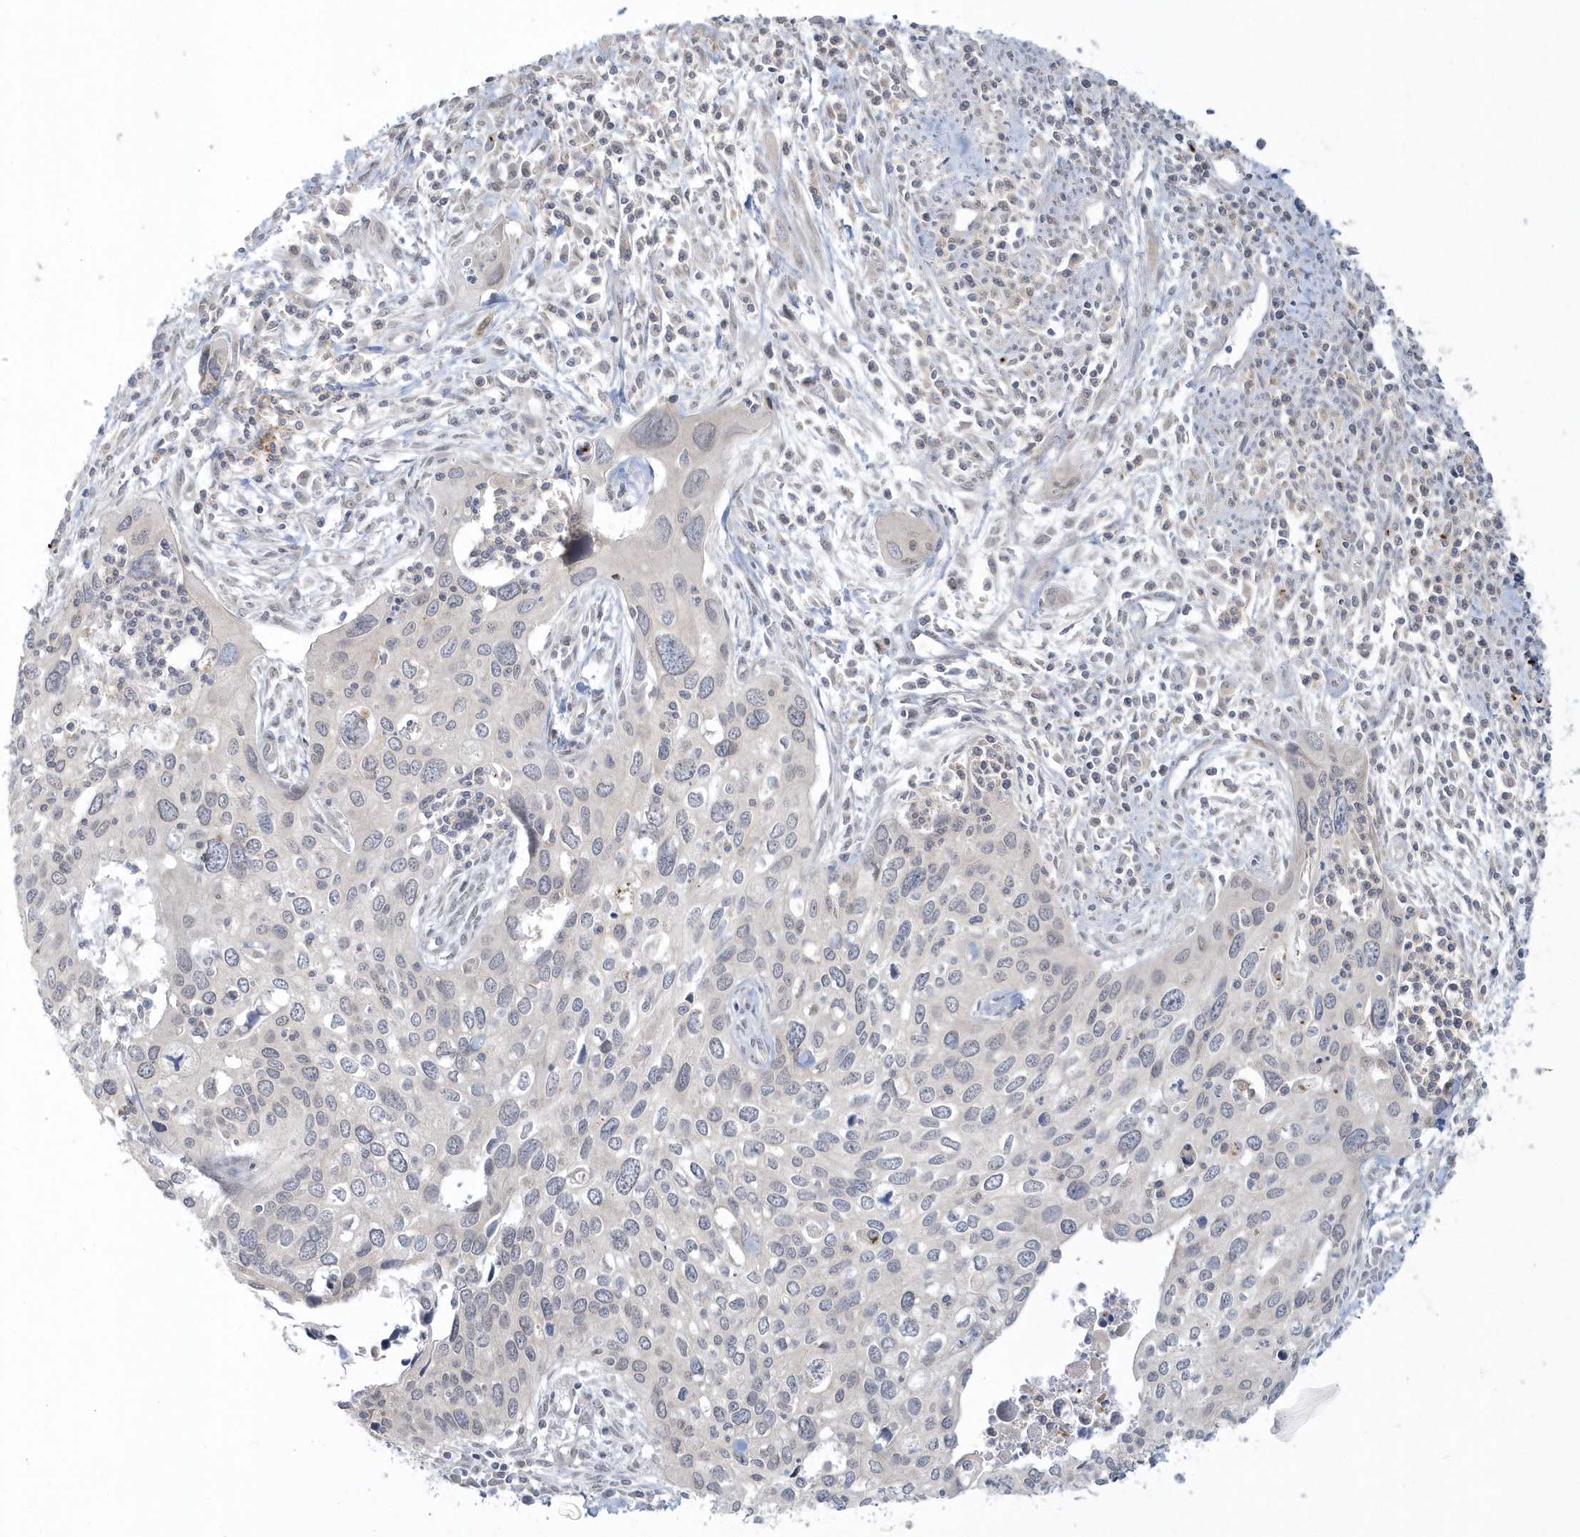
{"staining": {"intensity": "negative", "quantity": "none", "location": "none"}, "tissue": "cervical cancer", "cell_type": "Tumor cells", "image_type": "cancer", "snomed": [{"axis": "morphology", "description": "Squamous cell carcinoma, NOS"}, {"axis": "topography", "description": "Cervix"}], "caption": "There is no significant expression in tumor cells of cervical cancer. (DAB IHC with hematoxylin counter stain).", "gene": "BLTP3A", "patient": {"sex": "female", "age": 55}}